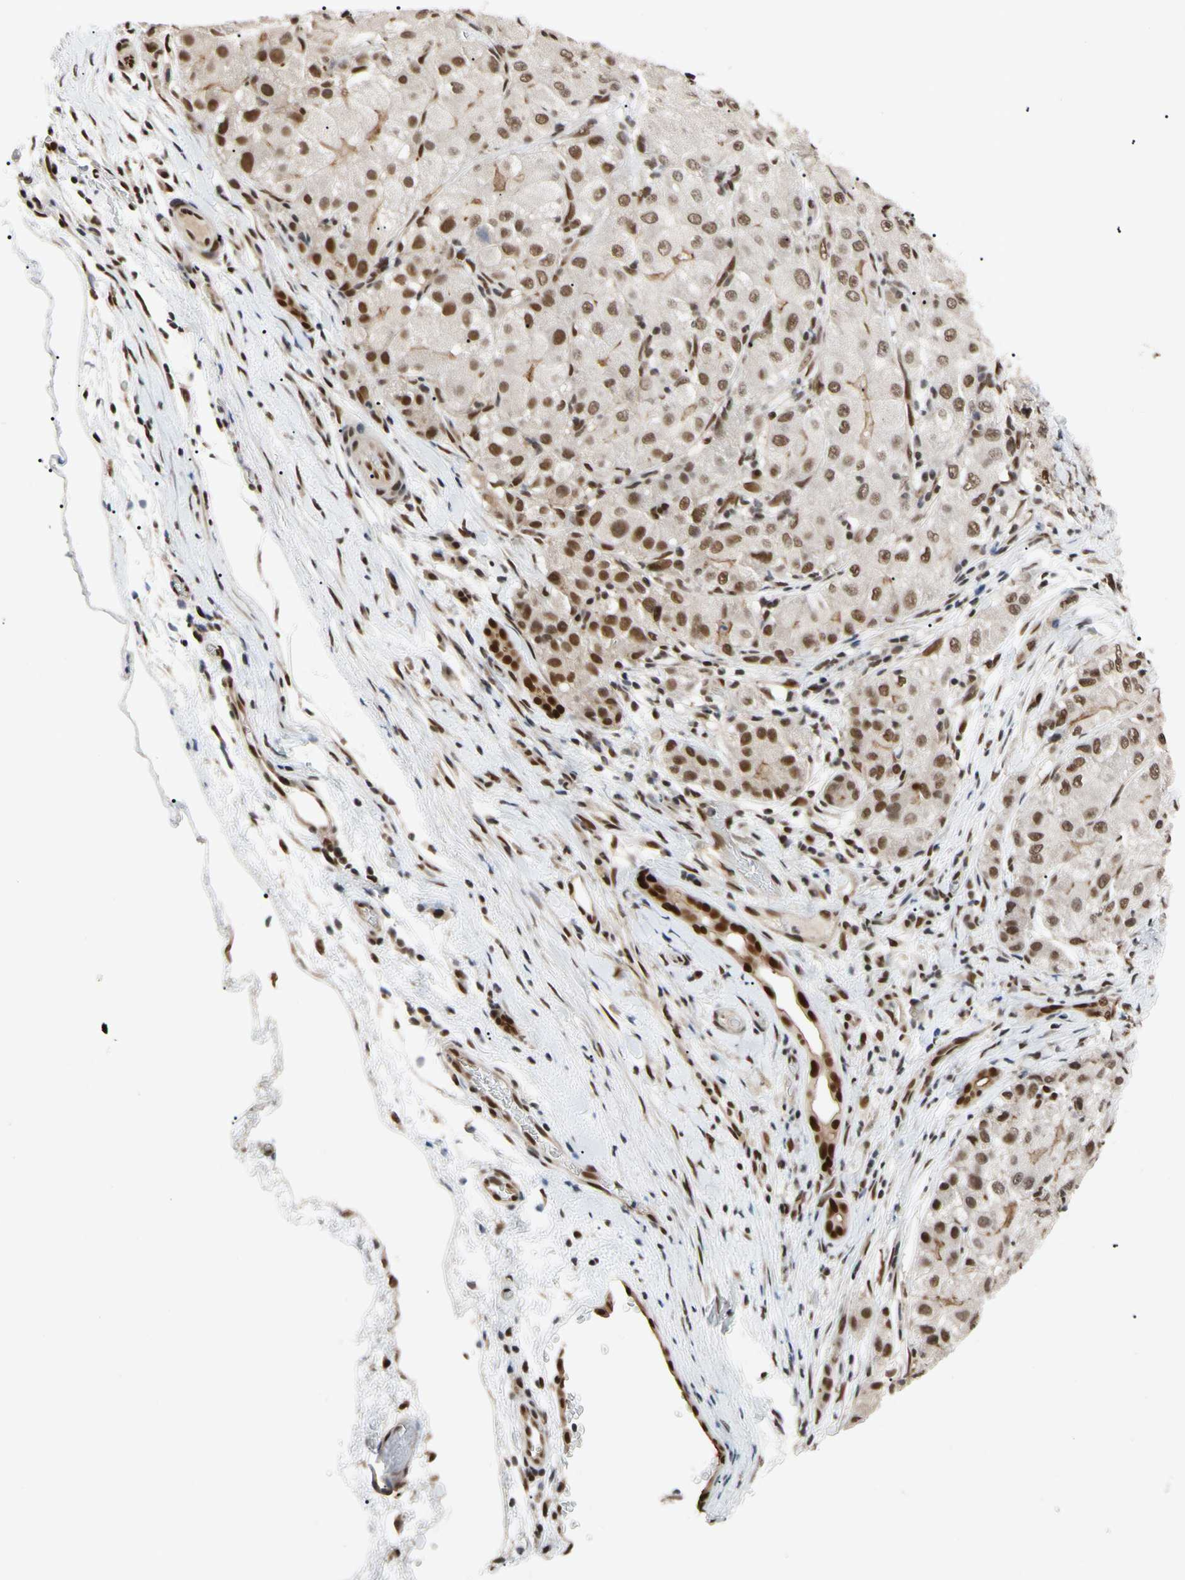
{"staining": {"intensity": "moderate", "quantity": ">75%", "location": "nuclear"}, "tissue": "liver cancer", "cell_type": "Tumor cells", "image_type": "cancer", "snomed": [{"axis": "morphology", "description": "Carcinoma, Hepatocellular, NOS"}, {"axis": "topography", "description": "Liver"}], "caption": "There is medium levels of moderate nuclear expression in tumor cells of liver cancer, as demonstrated by immunohistochemical staining (brown color).", "gene": "FAM98B", "patient": {"sex": "male", "age": 80}}